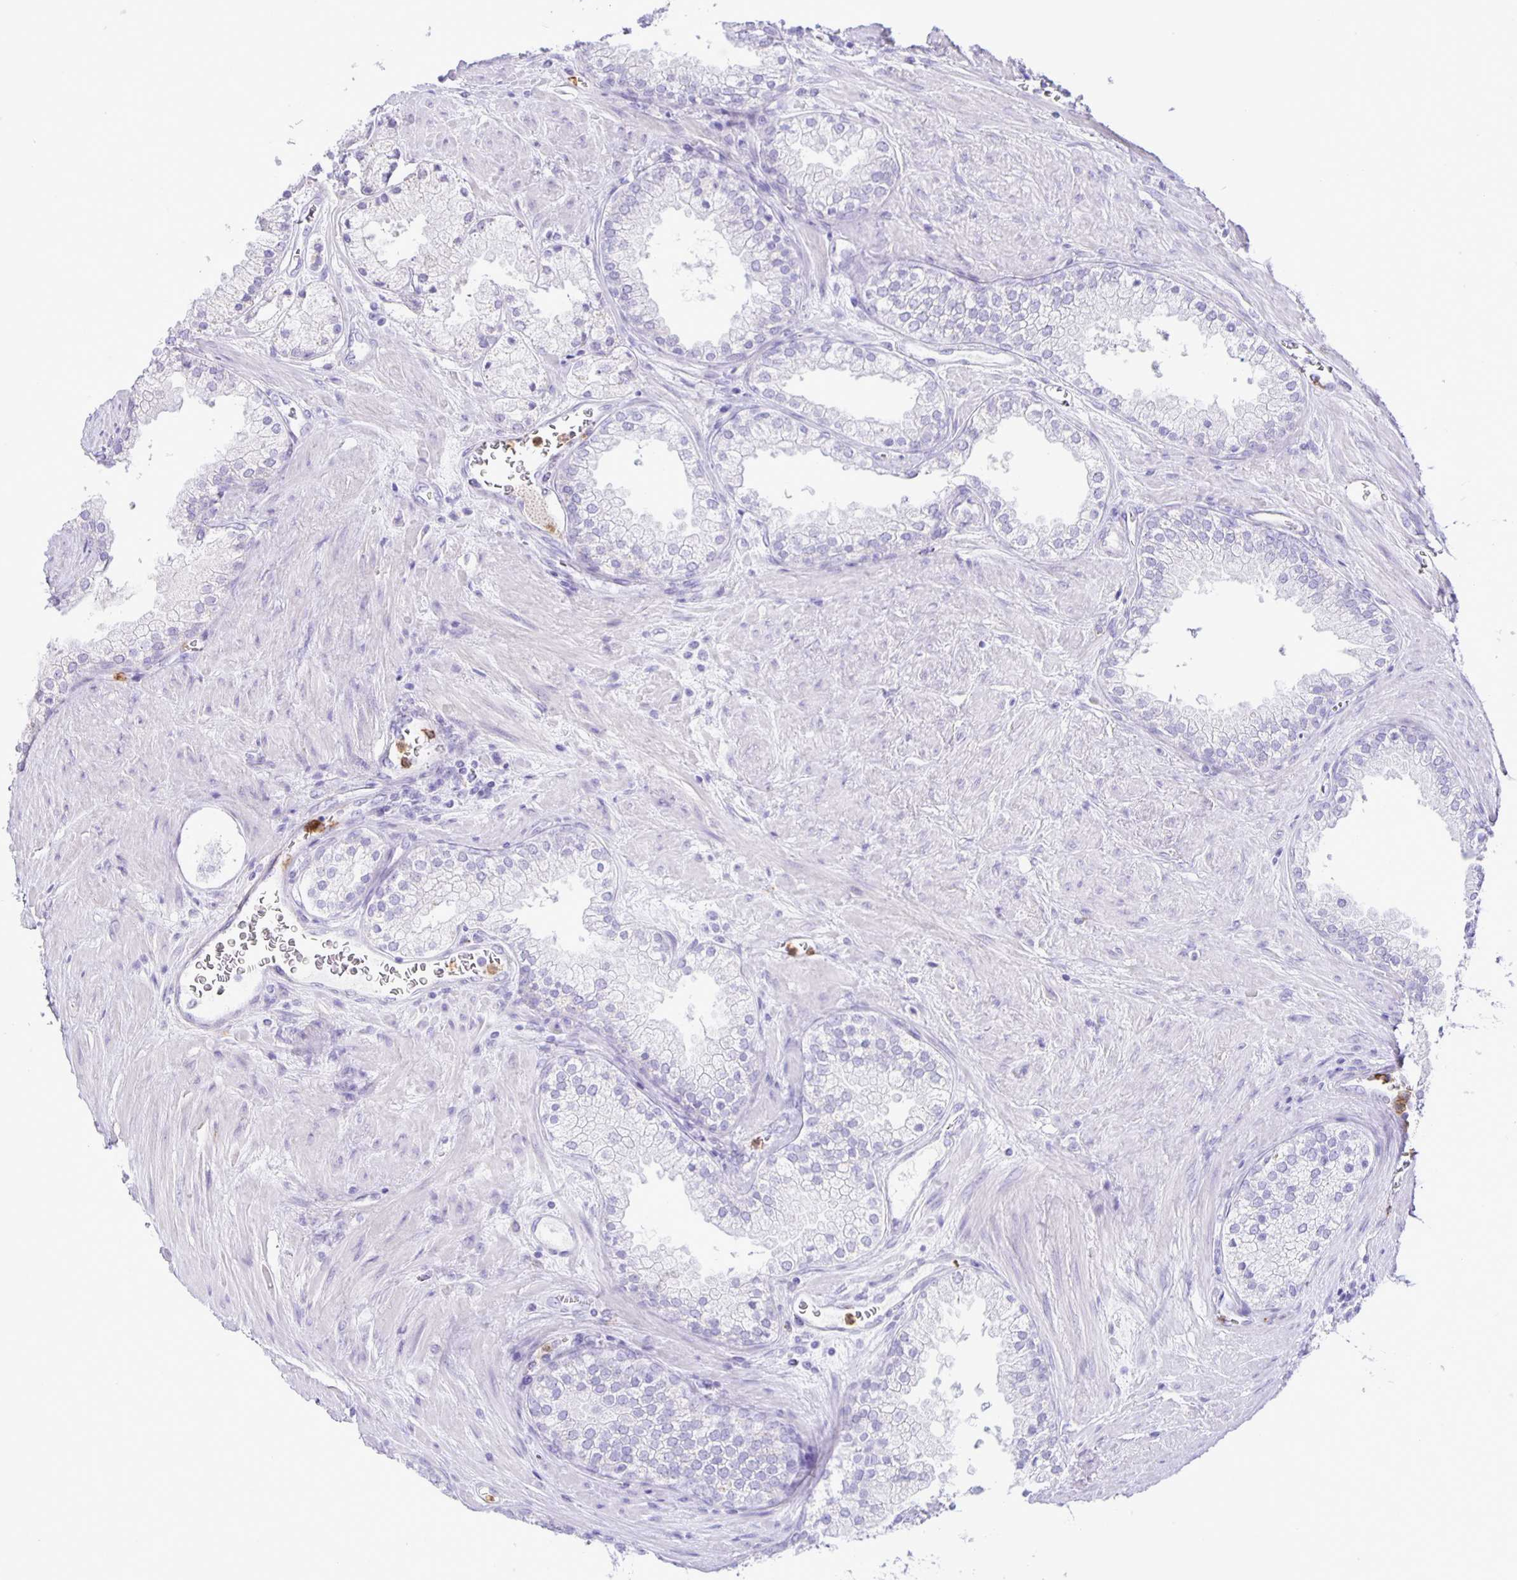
{"staining": {"intensity": "negative", "quantity": "none", "location": "none"}, "tissue": "prostate cancer", "cell_type": "Tumor cells", "image_type": "cancer", "snomed": [{"axis": "morphology", "description": "Adenocarcinoma, High grade"}, {"axis": "topography", "description": "Prostate"}], "caption": "High magnification brightfield microscopy of prostate high-grade adenocarcinoma stained with DAB (3,3'-diaminobenzidine) (brown) and counterstained with hematoxylin (blue): tumor cells show no significant expression.", "gene": "ADCK1", "patient": {"sex": "male", "age": 66}}